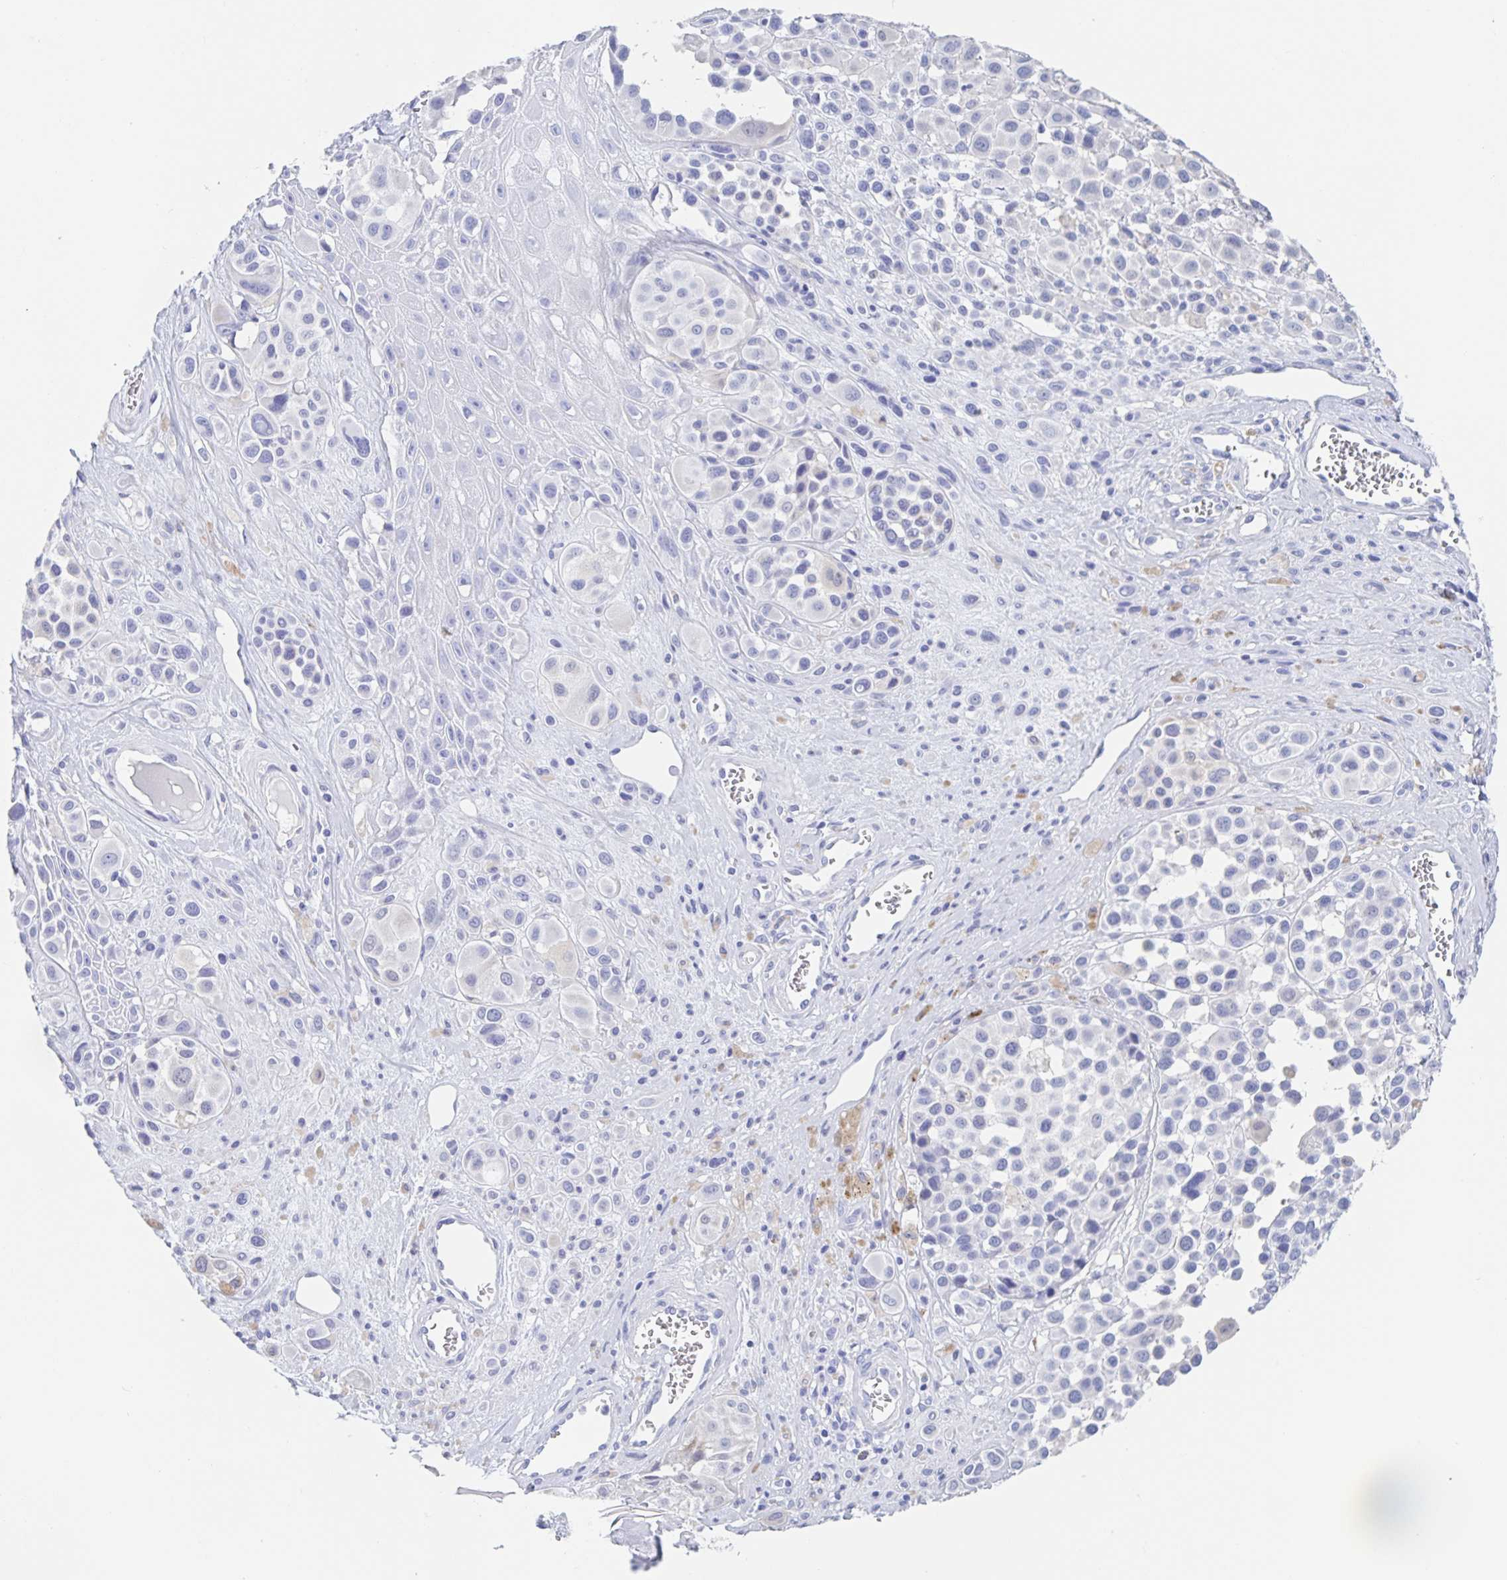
{"staining": {"intensity": "negative", "quantity": "none", "location": "none"}, "tissue": "melanoma", "cell_type": "Tumor cells", "image_type": "cancer", "snomed": [{"axis": "morphology", "description": "Malignant melanoma, NOS"}, {"axis": "topography", "description": "Skin"}], "caption": "A histopathology image of melanoma stained for a protein reveals no brown staining in tumor cells.", "gene": "DMBT1", "patient": {"sex": "male", "age": 77}}